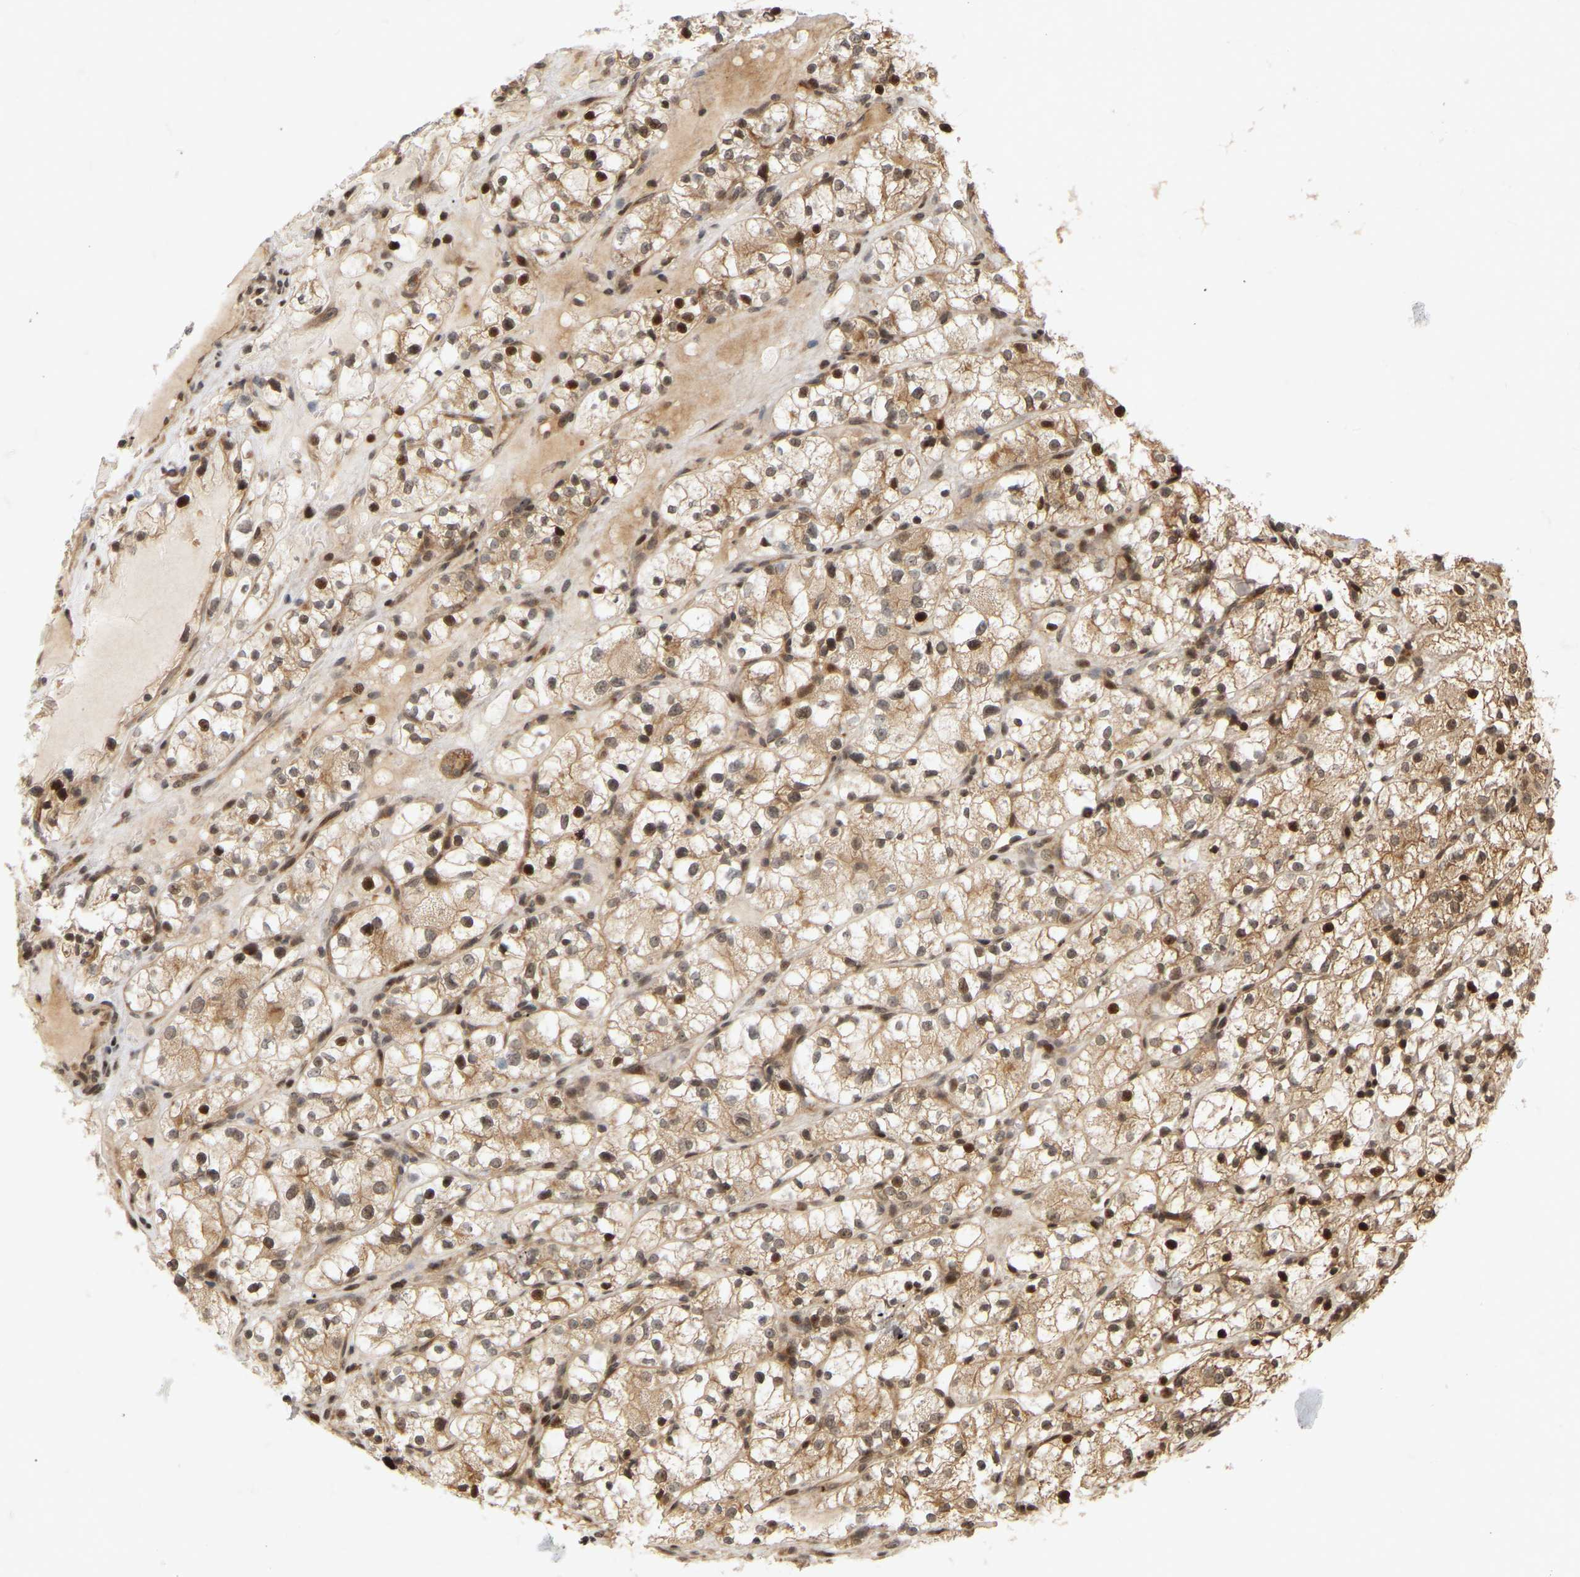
{"staining": {"intensity": "moderate", "quantity": ">75%", "location": "cytoplasmic/membranous,nuclear"}, "tissue": "renal cancer", "cell_type": "Tumor cells", "image_type": "cancer", "snomed": [{"axis": "morphology", "description": "Adenocarcinoma, NOS"}, {"axis": "topography", "description": "Kidney"}], "caption": "High-power microscopy captured an immunohistochemistry (IHC) histopathology image of adenocarcinoma (renal), revealing moderate cytoplasmic/membranous and nuclear expression in approximately >75% of tumor cells. The protein is shown in brown color, while the nuclei are stained blue.", "gene": "NFE2L2", "patient": {"sex": "female", "age": 60}}